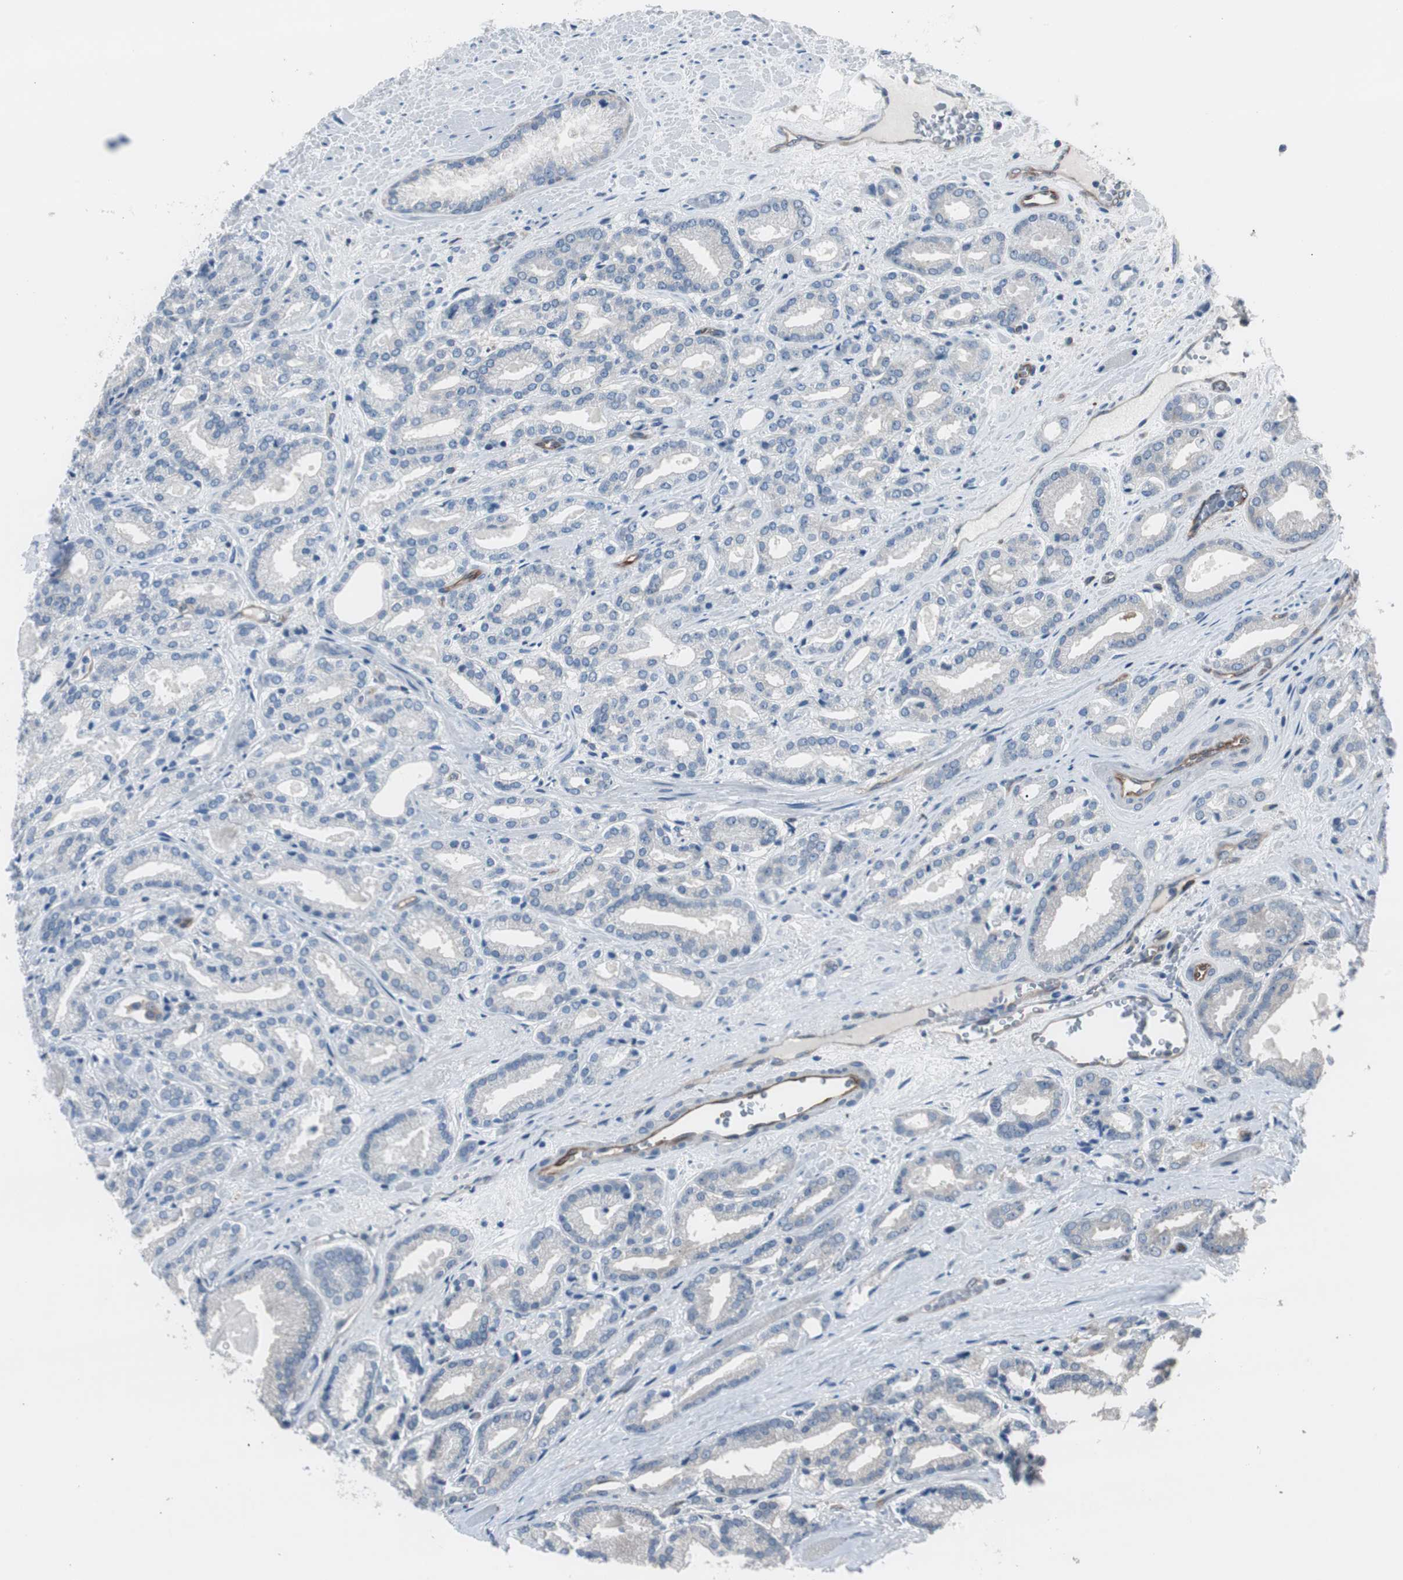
{"staining": {"intensity": "negative", "quantity": "none", "location": "none"}, "tissue": "prostate cancer", "cell_type": "Tumor cells", "image_type": "cancer", "snomed": [{"axis": "morphology", "description": "Adenocarcinoma, Low grade"}, {"axis": "topography", "description": "Prostate"}], "caption": "Micrograph shows no significant protein staining in tumor cells of prostate cancer (adenocarcinoma (low-grade)). Nuclei are stained in blue.", "gene": "SWAP70", "patient": {"sex": "male", "age": 59}}